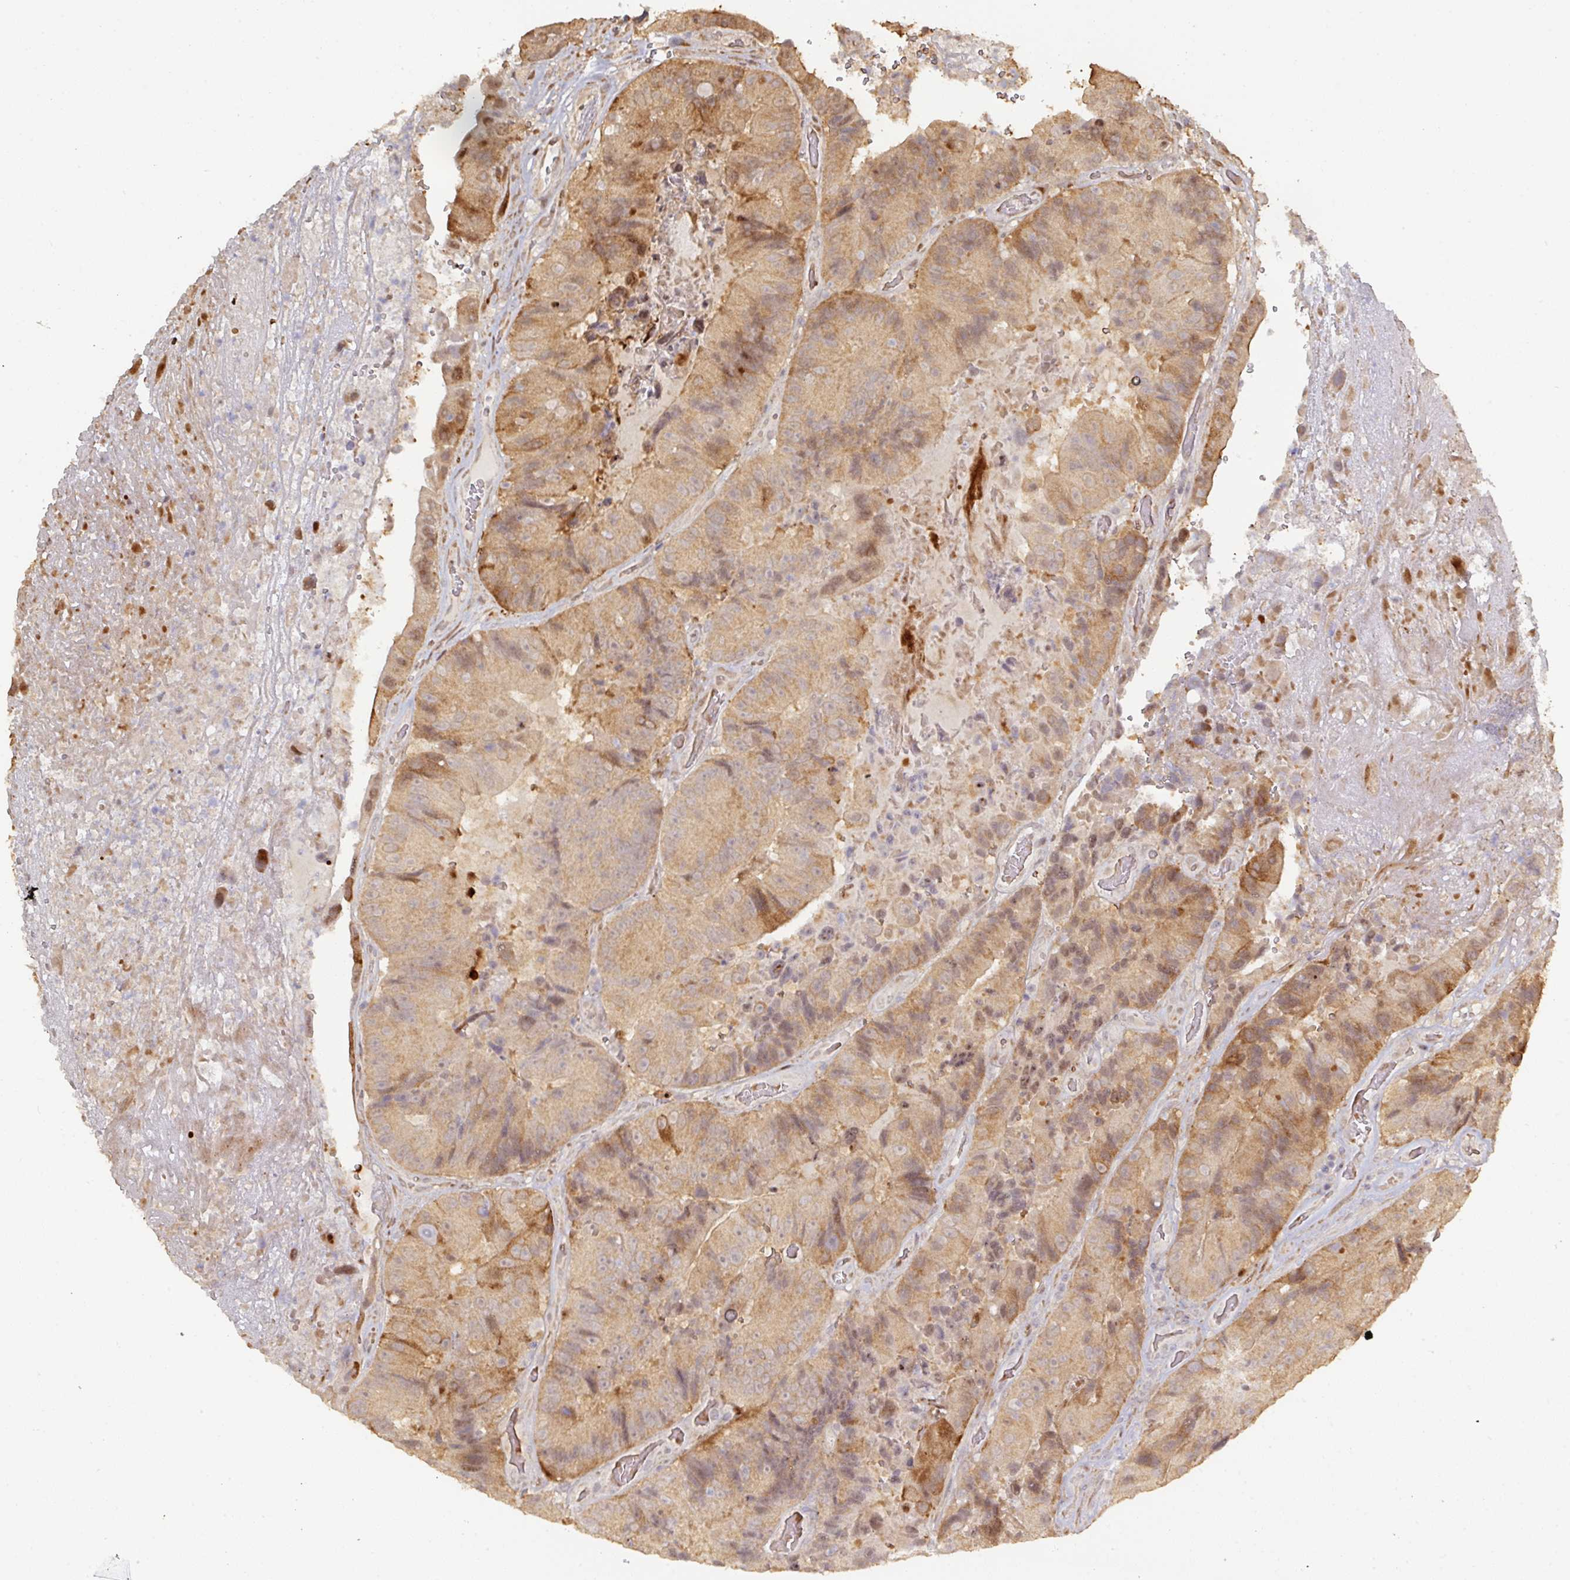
{"staining": {"intensity": "moderate", "quantity": ">75%", "location": "cytoplasmic/membranous"}, "tissue": "colorectal cancer", "cell_type": "Tumor cells", "image_type": "cancer", "snomed": [{"axis": "morphology", "description": "Adenocarcinoma, NOS"}, {"axis": "topography", "description": "Colon"}], "caption": "Brown immunohistochemical staining in human colorectal cancer (adenocarcinoma) displays moderate cytoplasmic/membranous staining in about >75% of tumor cells. The staining was performed using DAB (3,3'-diaminobenzidine) to visualize the protein expression in brown, while the nuclei were stained in blue with hematoxylin (Magnification: 20x).", "gene": "CA7", "patient": {"sex": "female", "age": 86}}